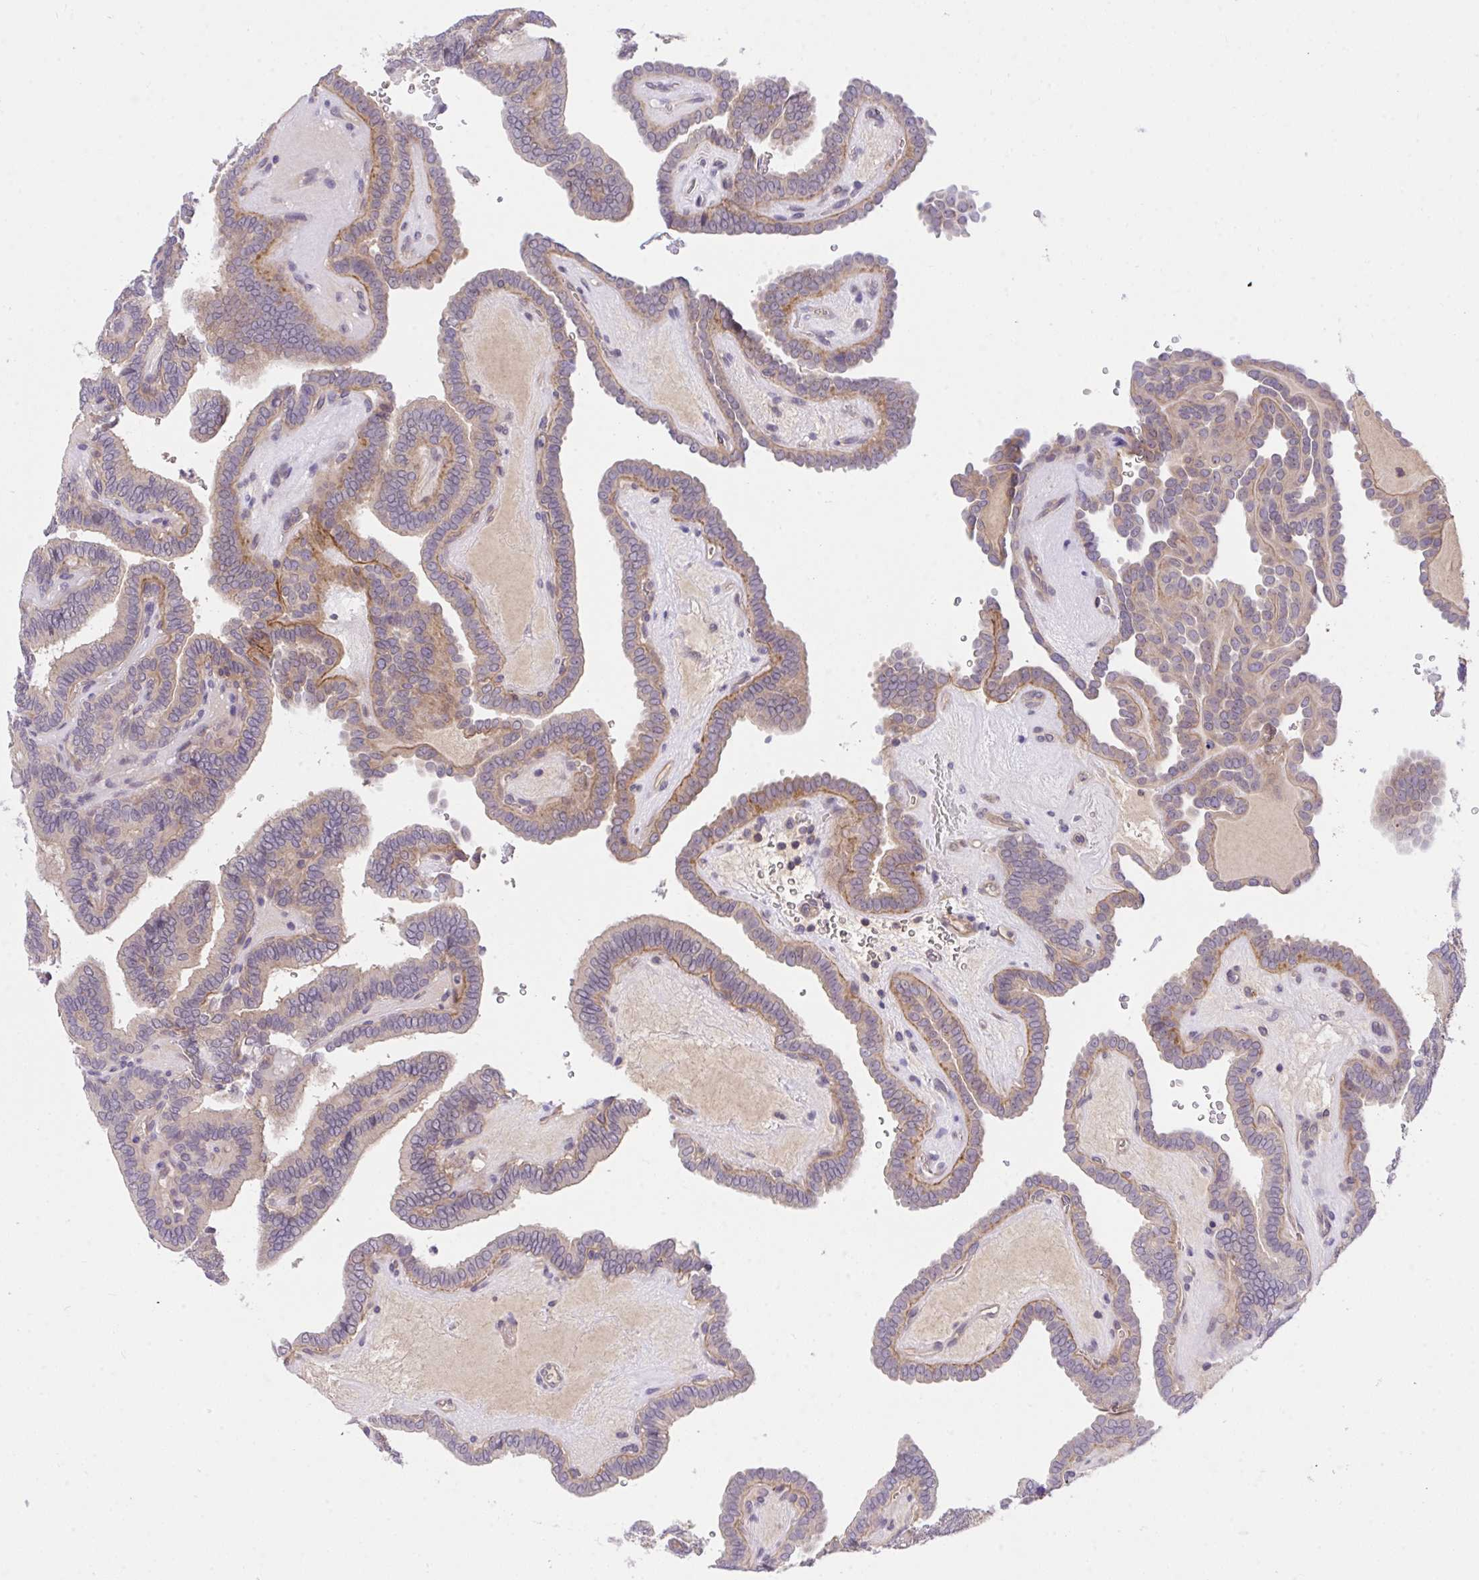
{"staining": {"intensity": "moderate", "quantity": "<25%", "location": "cytoplasmic/membranous"}, "tissue": "thyroid cancer", "cell_type": "Tumor cells", "image_type": "cancer", "snomed": [{"axis": "morphology", "description": "Papillary adenocarcinoma, NOS"}, {"axis": "topography", "description": "Thyroid gland"}], "caption": "Thyroid cancer (papillary adenocarcinoma) stained for a protein (brown) shows moderate cytoplasmic/membranous positive staining in about <25% of tumor cells.", "gene": "TLN2", "patient": {"sex": "female", "age": 21}}